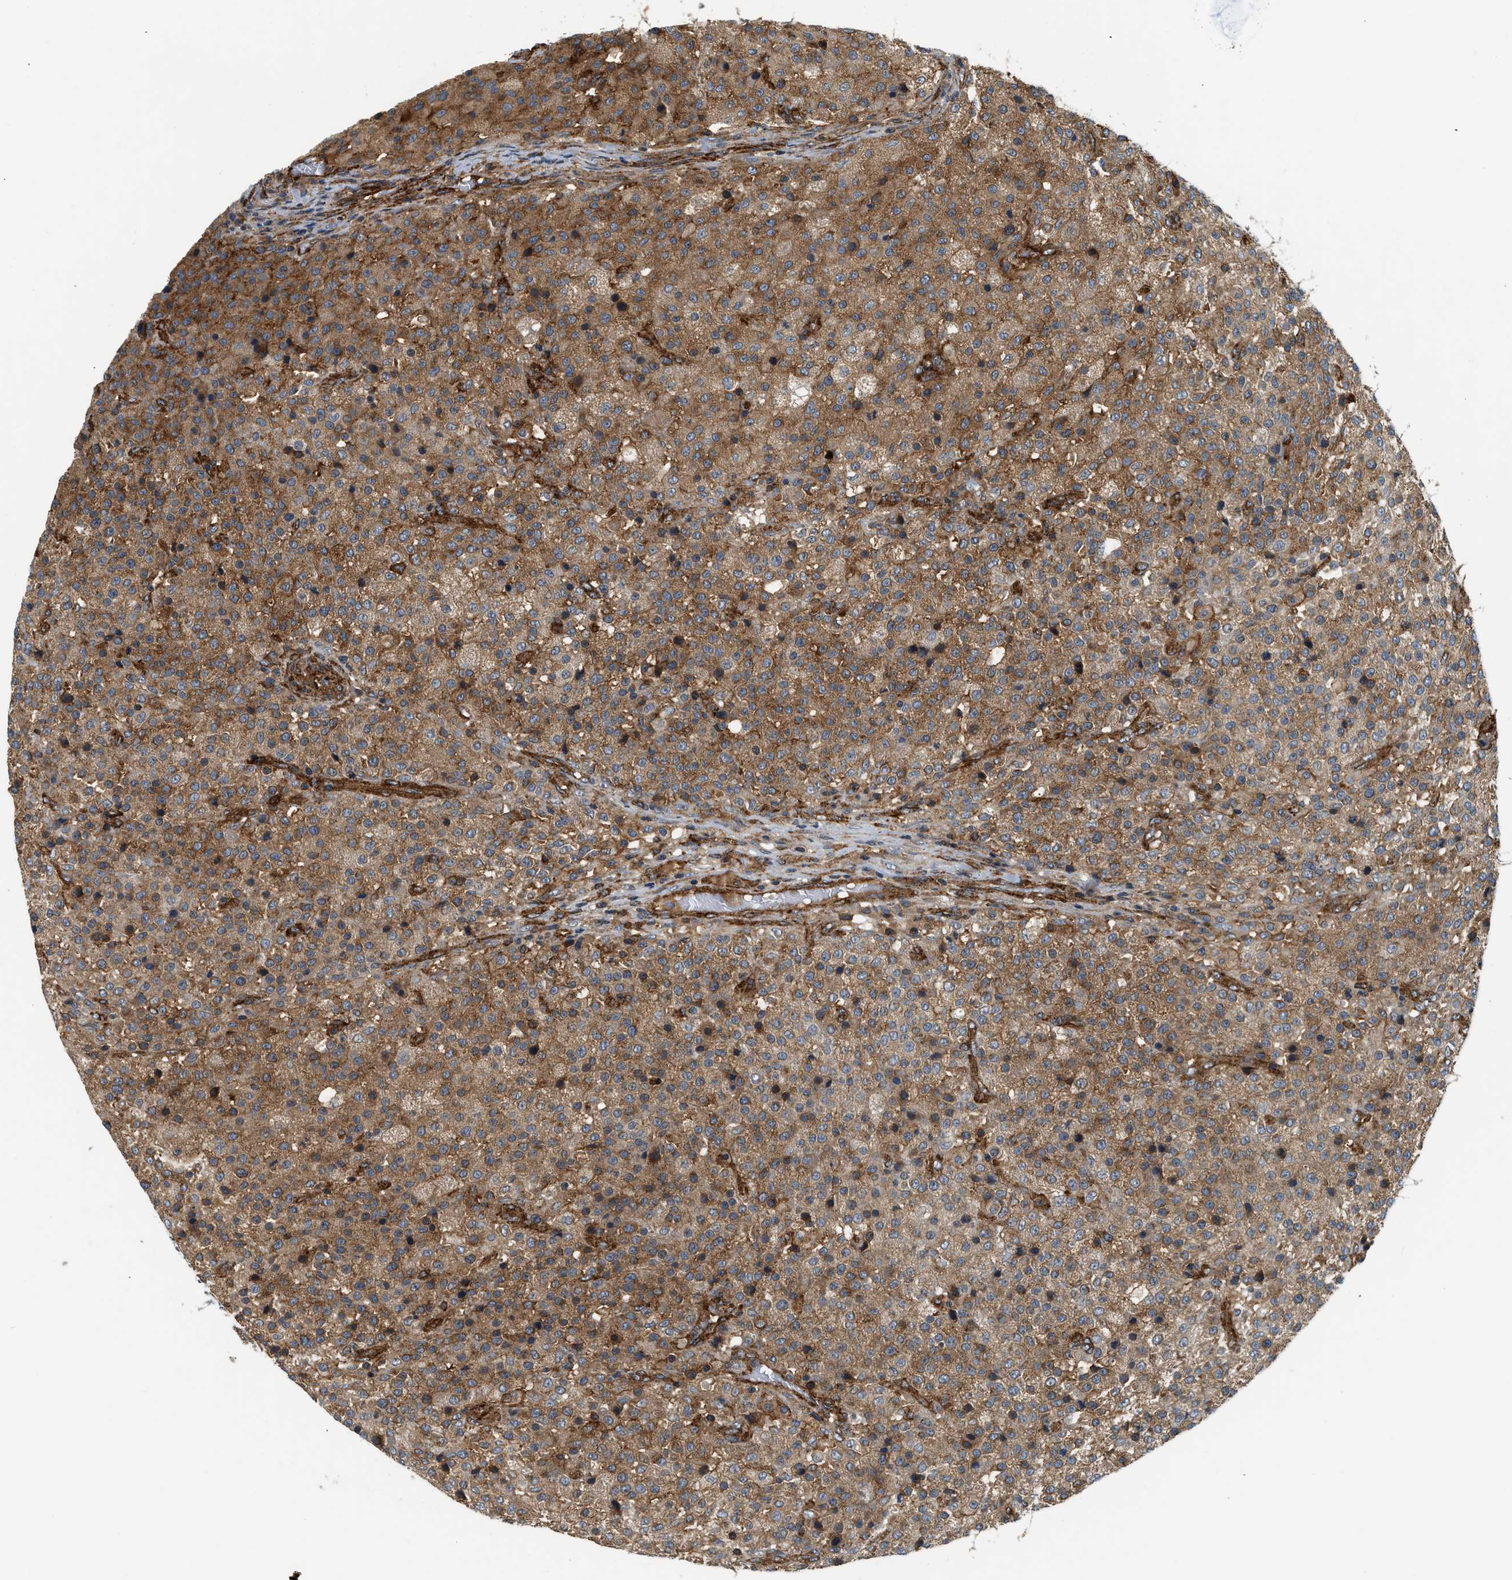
{"staining": {"intensity": "moderate", "quantity": ">75%", "location": "cytoplasmic/membranous"}, "tissue": "testis cancer", "cell_type": "Tumor cells", "image_type": "cancer", "snomed": [{"axis": "morphology", "description": "Seminoma, NOS"}, {"axis": "topography", "description": "Testis"}], "caption": "Immunohistochemistry staining of testis cancer, which exhibits medium levels of moderate cytoplasmic/membranous expression in approximately >75% of tumor cells indicating moderate cytoplasmic/membranous protein staining. The staining was performed using DAB (3,3'-diaminobenzidine) (brown) for protein detection and nuclei were counterstained in hematoxylin (blue).", "gene": "HIP1", "patient": {"sex": "male", "age": 59}}